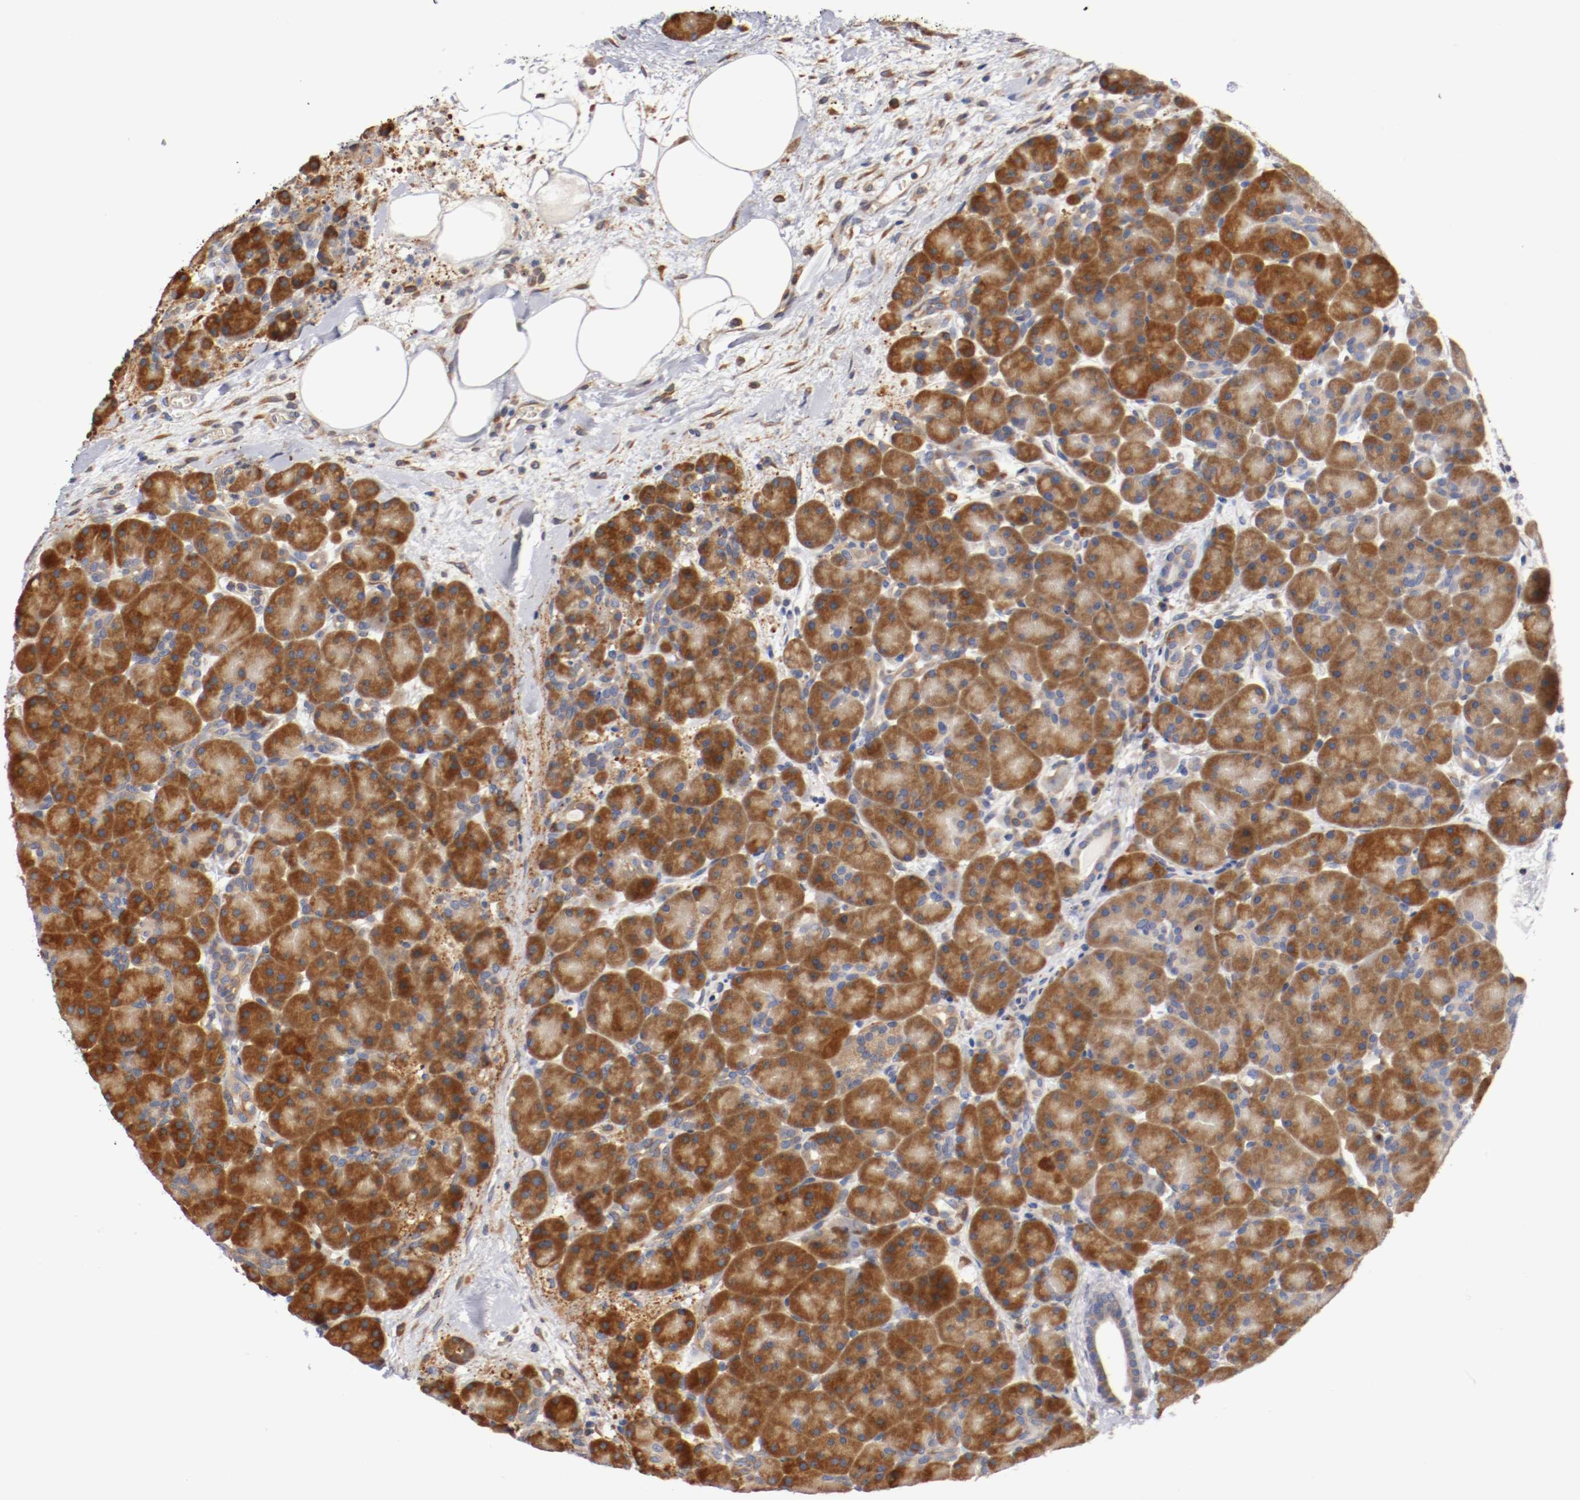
{"staining": {"intensity": "strong", "quantity": ">75%", "location": "cytoplasmic/membranous"}, "tissue": "pancreas", "cell_type": "Exocrine glandular cells", "image_type": "normal", "snomed": [{"axis": "morphology", "description": "Normal tissue, NOS"}, {"axis": "topography", "description": "Pancreas"}], "caption": "The histopathology image demonstrates staining of unremarkable pancreas, revealing strong cytoplasmic/membranous protein expression (brown color) within exocrine glandular cells.", "gene": "TNFSF12", "patient": {"sex": "male", "age": 66}}